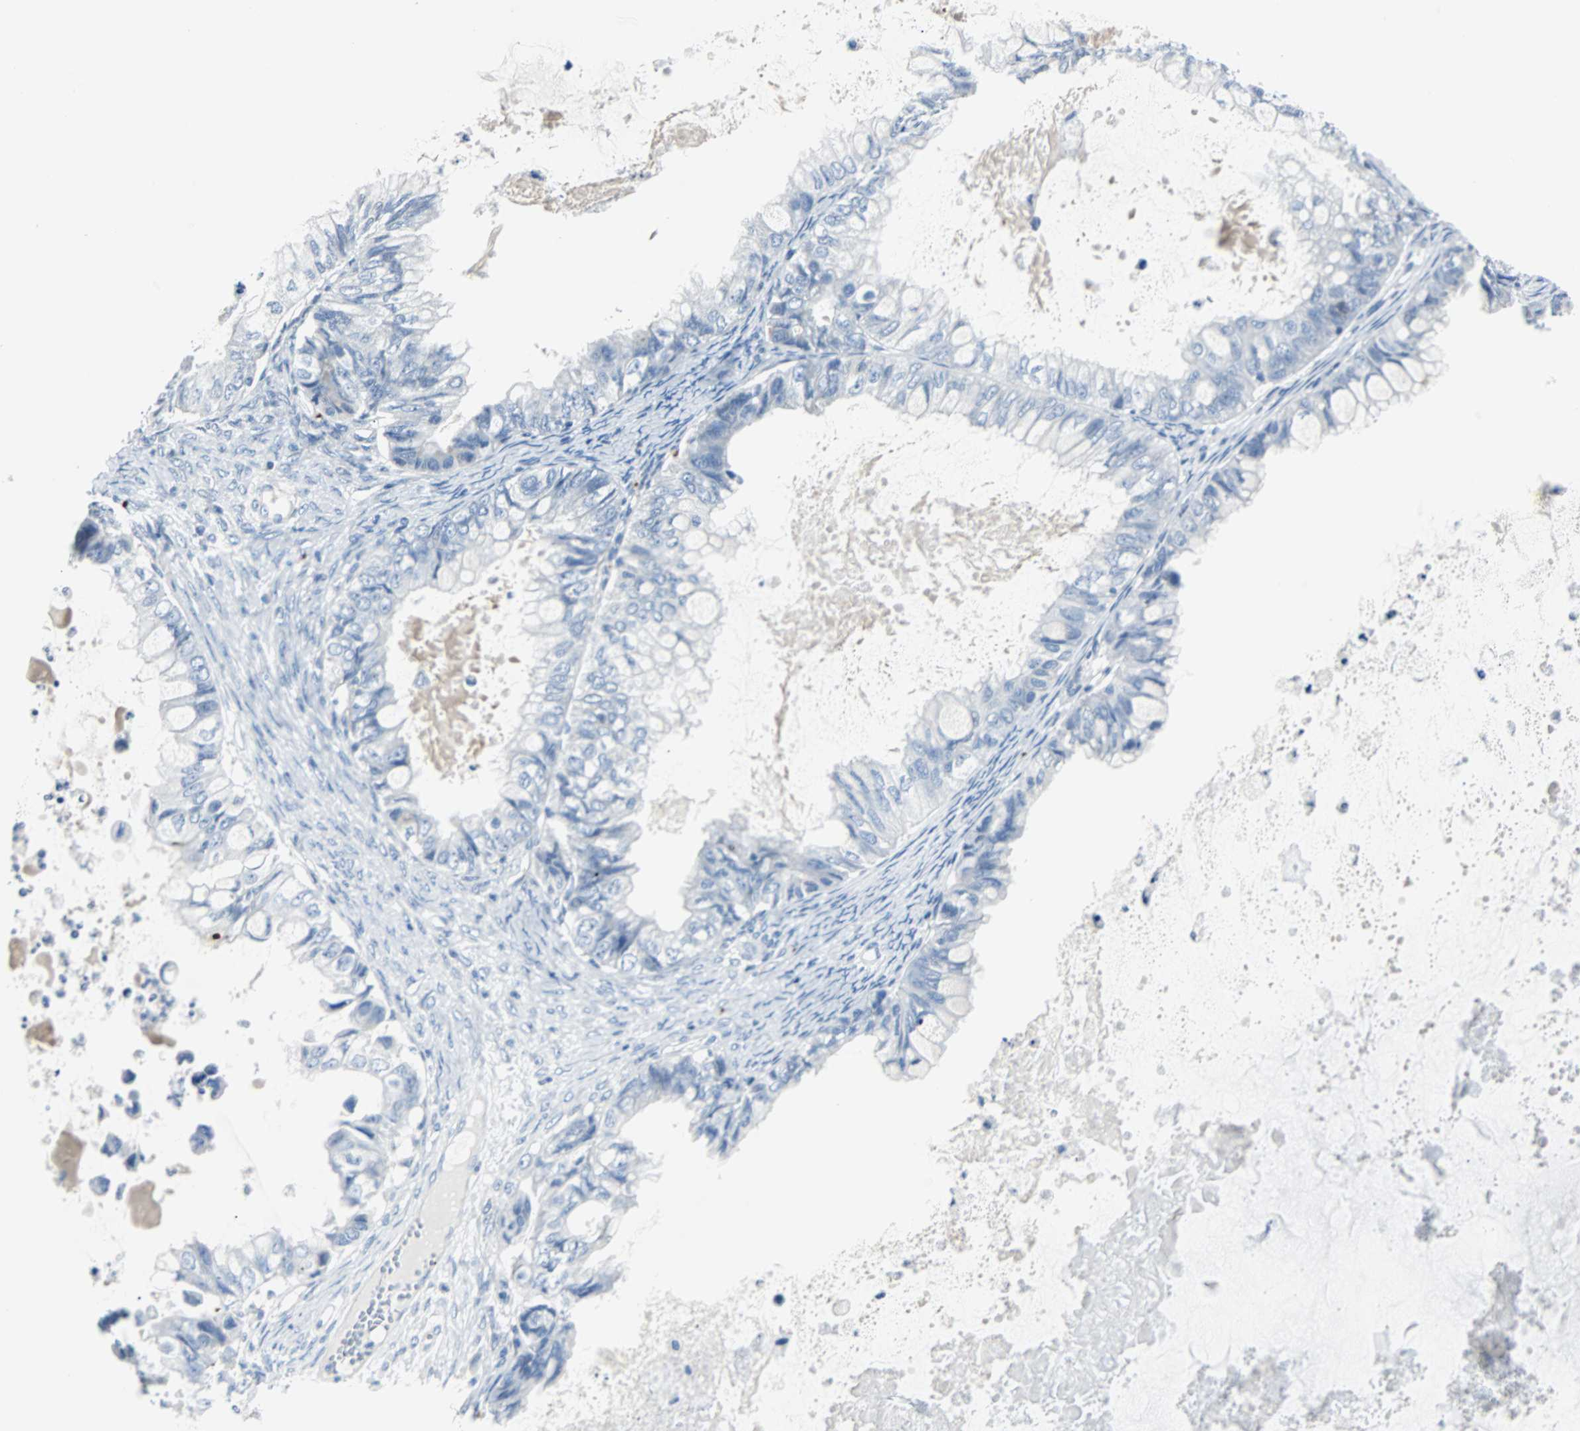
{"staining": {"intensity": "negative", "quantity": "none", "location": "none"}, "tissue": "ovarian cancer", "cell_type": "Tumor cells", "image_type": "cancer", "snomed": [{"axis": "morphology", "description": "Cystadenocarcinoma, mucinous, NOS"}, {"axis": "topography", "description": "Ovary"}], "caption": "This is an IHC histopathology image of human ovarian cancer (mucinous cystadenocarcinoma). There is no expression in tumor cells.", "gene": "RASA1", "patient": {"sex": "female", "age": 80}}